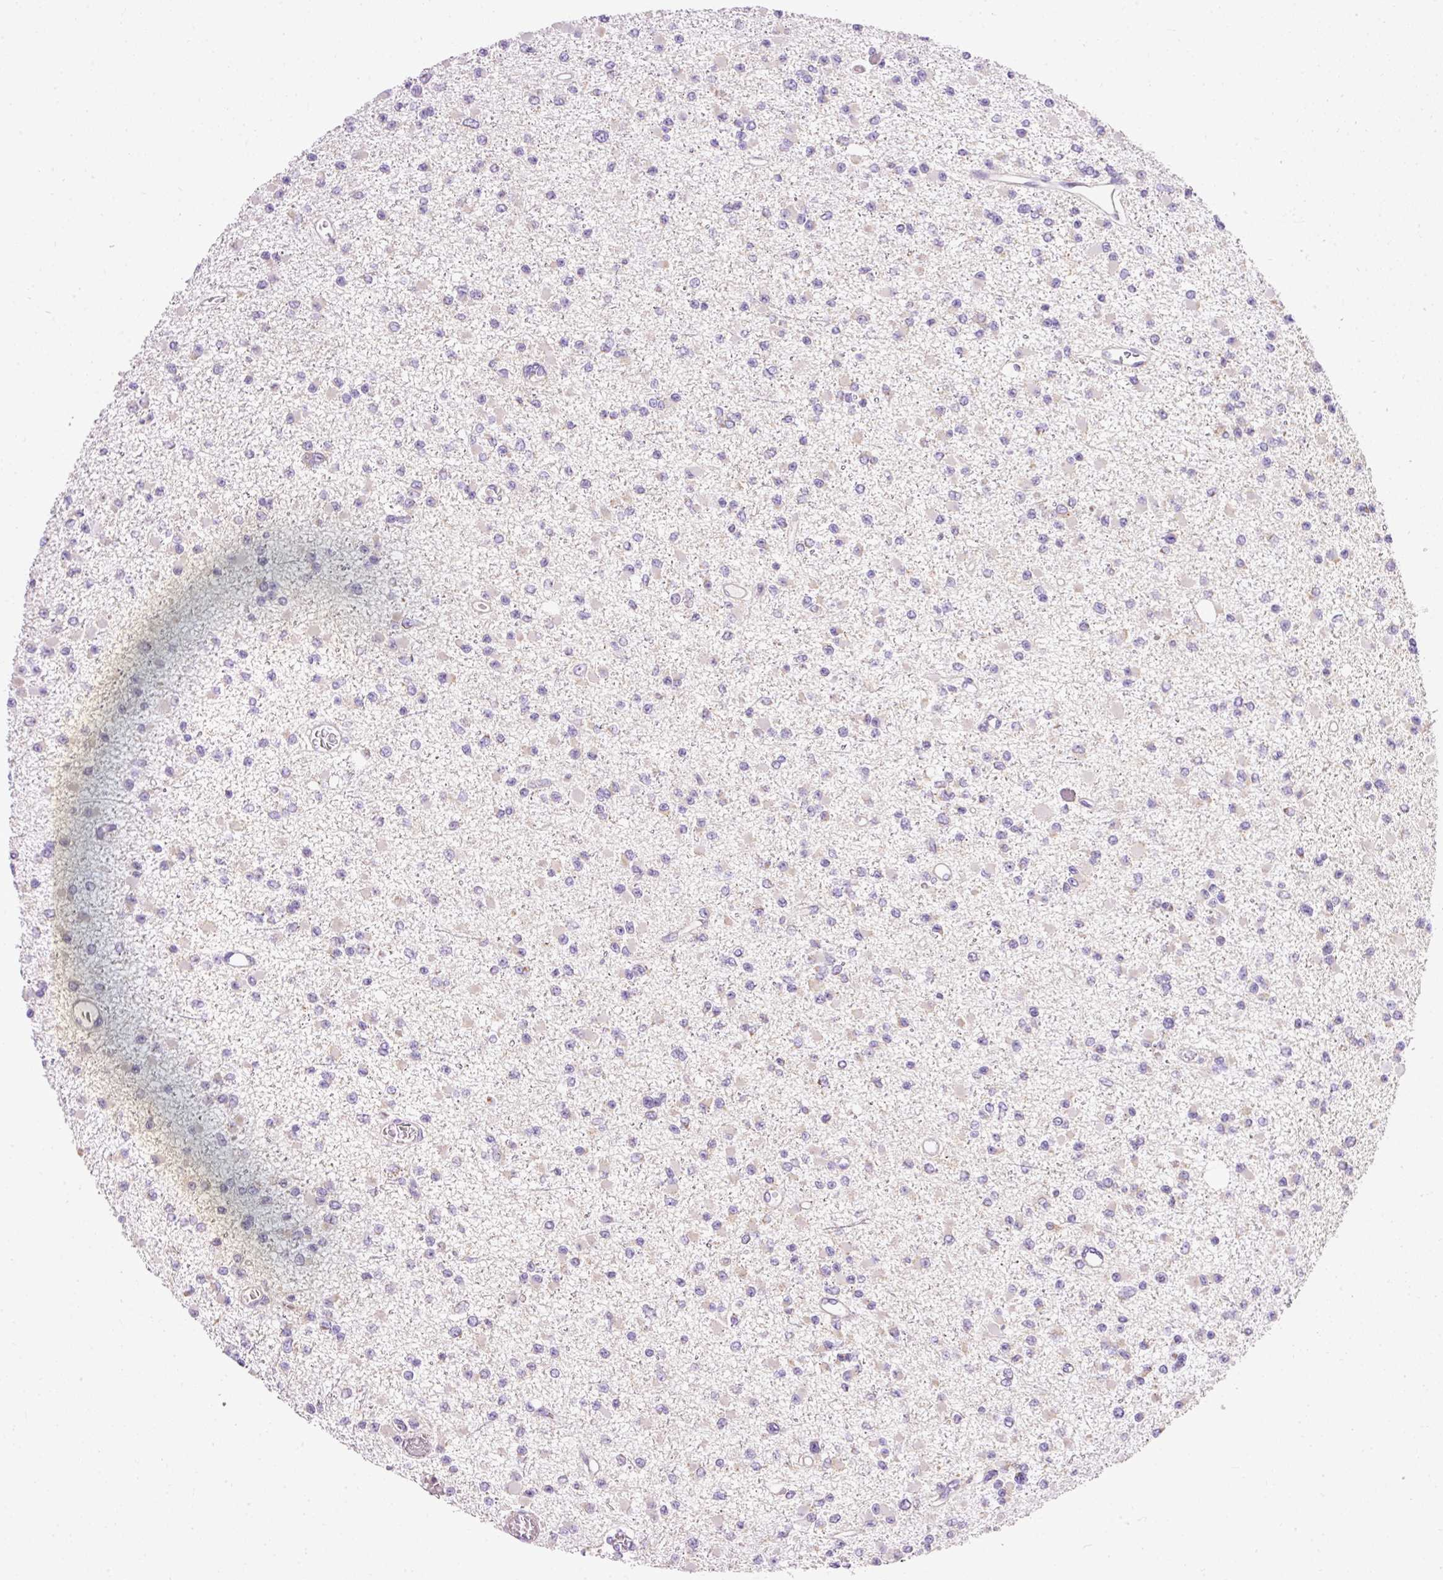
{"staining": {"intensity": "negative", "quantity": "none", "location": "none"}, "tissue": "glioma", "cell_type": "Tumor cells", "image_type": "cancer", "snomed": [{"axis": "morphology", "description": "Glioma, malignant, Low grade"}, {"axis": "topography", "description": "Brain"}], "caption": "An image of glioma stained for a protein demonstrates no brown staining in tumor cells. (DAB (3,3'-diaminobenzidine) IHC, high magnification).", "gene": "IMMT", "patient": {"sex": "female", "age": 22}}